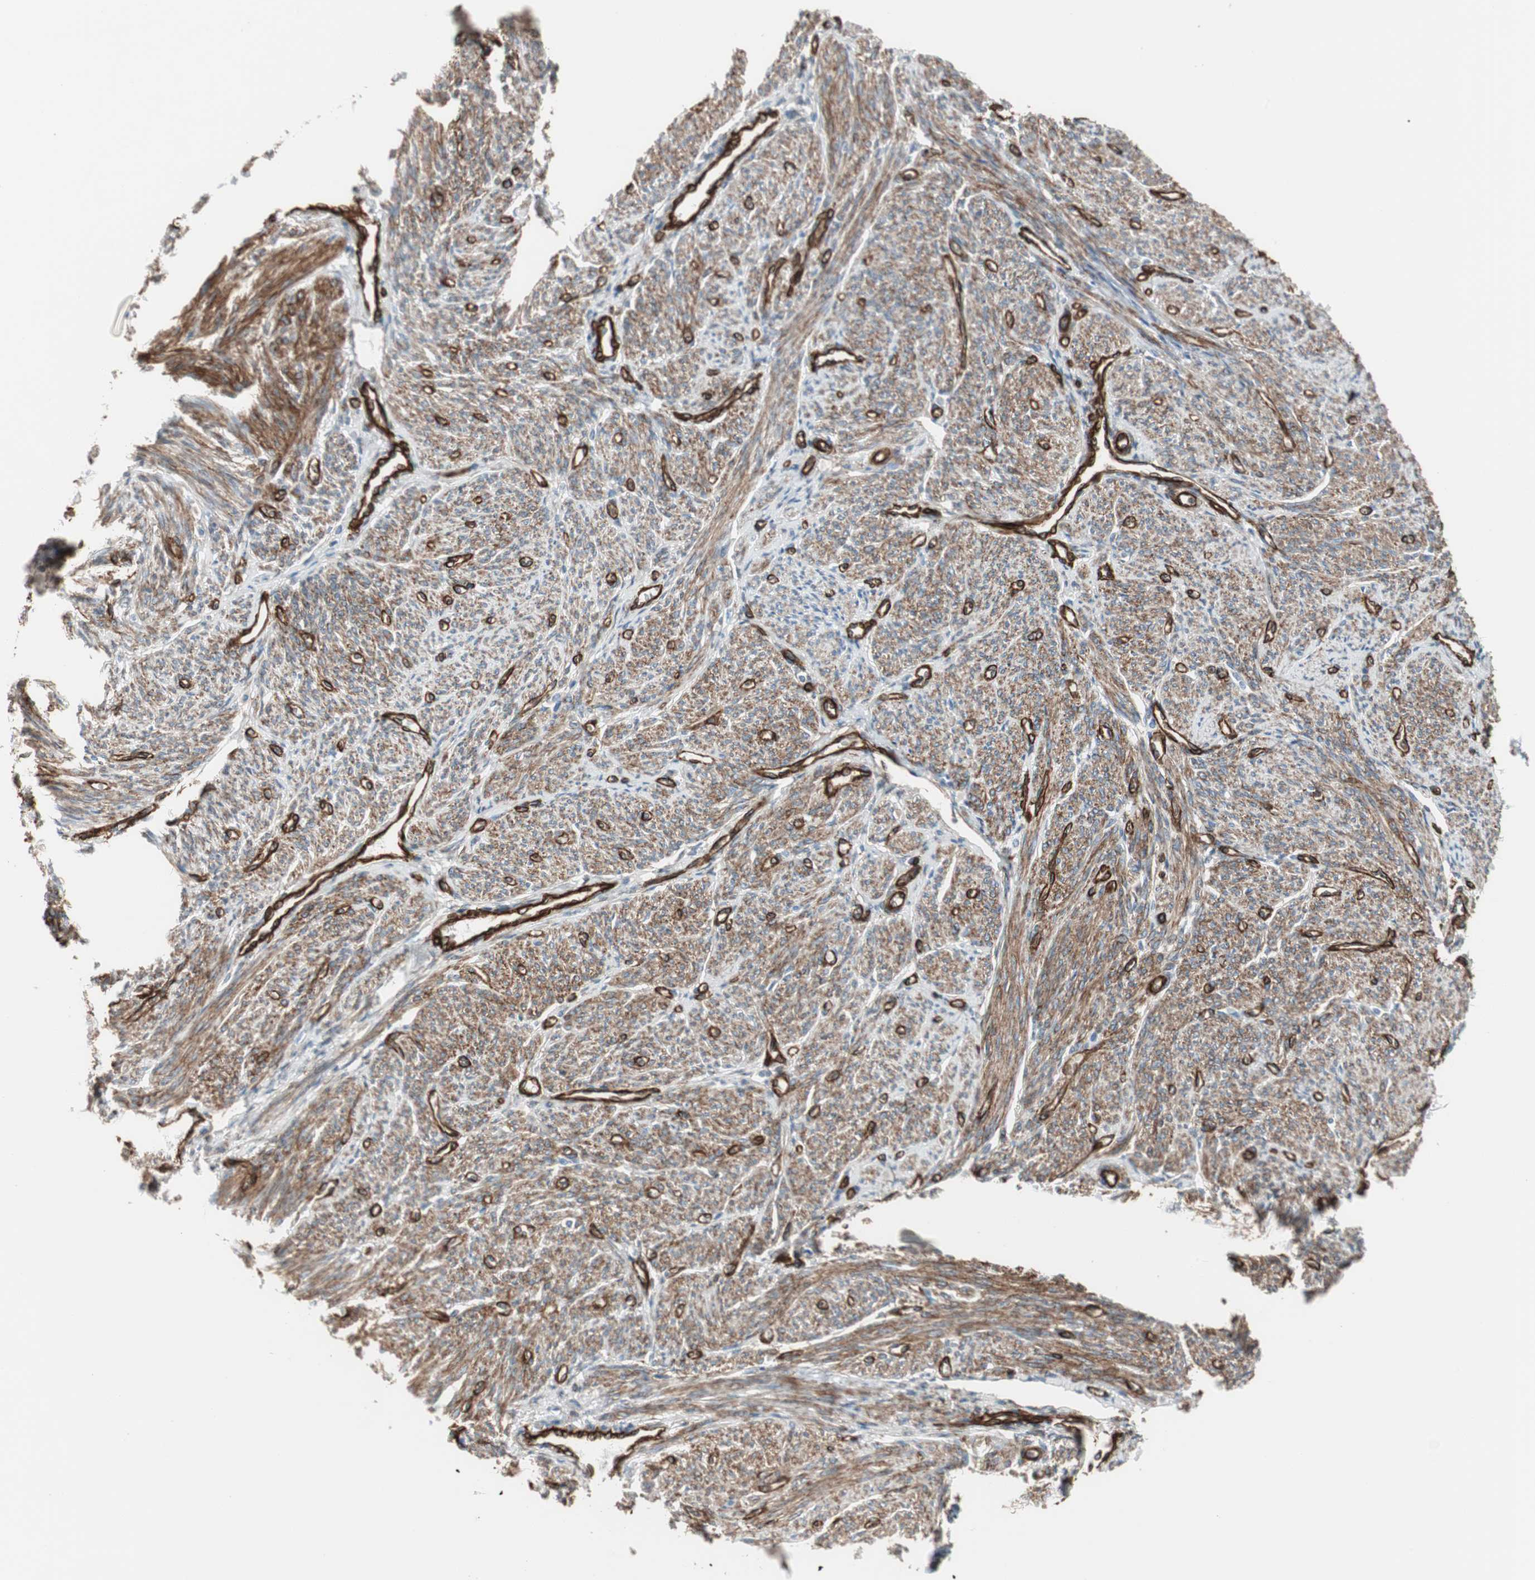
{"staining": {"intensity": "moderate", "quantity": ">75%", "location": "cytoplasmic/membranous"}, "tissue": "smooth muscle", "cell_type": "Smooth muscle cells", "image_type": "normal", "snomed": [{"axis": "morphology", "description": "Normal tissue, NOS"}, {"axis": "topography", "description": "Smooth muscle"}], "caption": "DAB immunohistochemical staining of normal human smooth muscle displays moderate cytoplasmic/membranous protein staining in approximately >75% of smooth muscle cells.", "gene": "TCTA", "patient": {"sex": "female", "age": 65}}